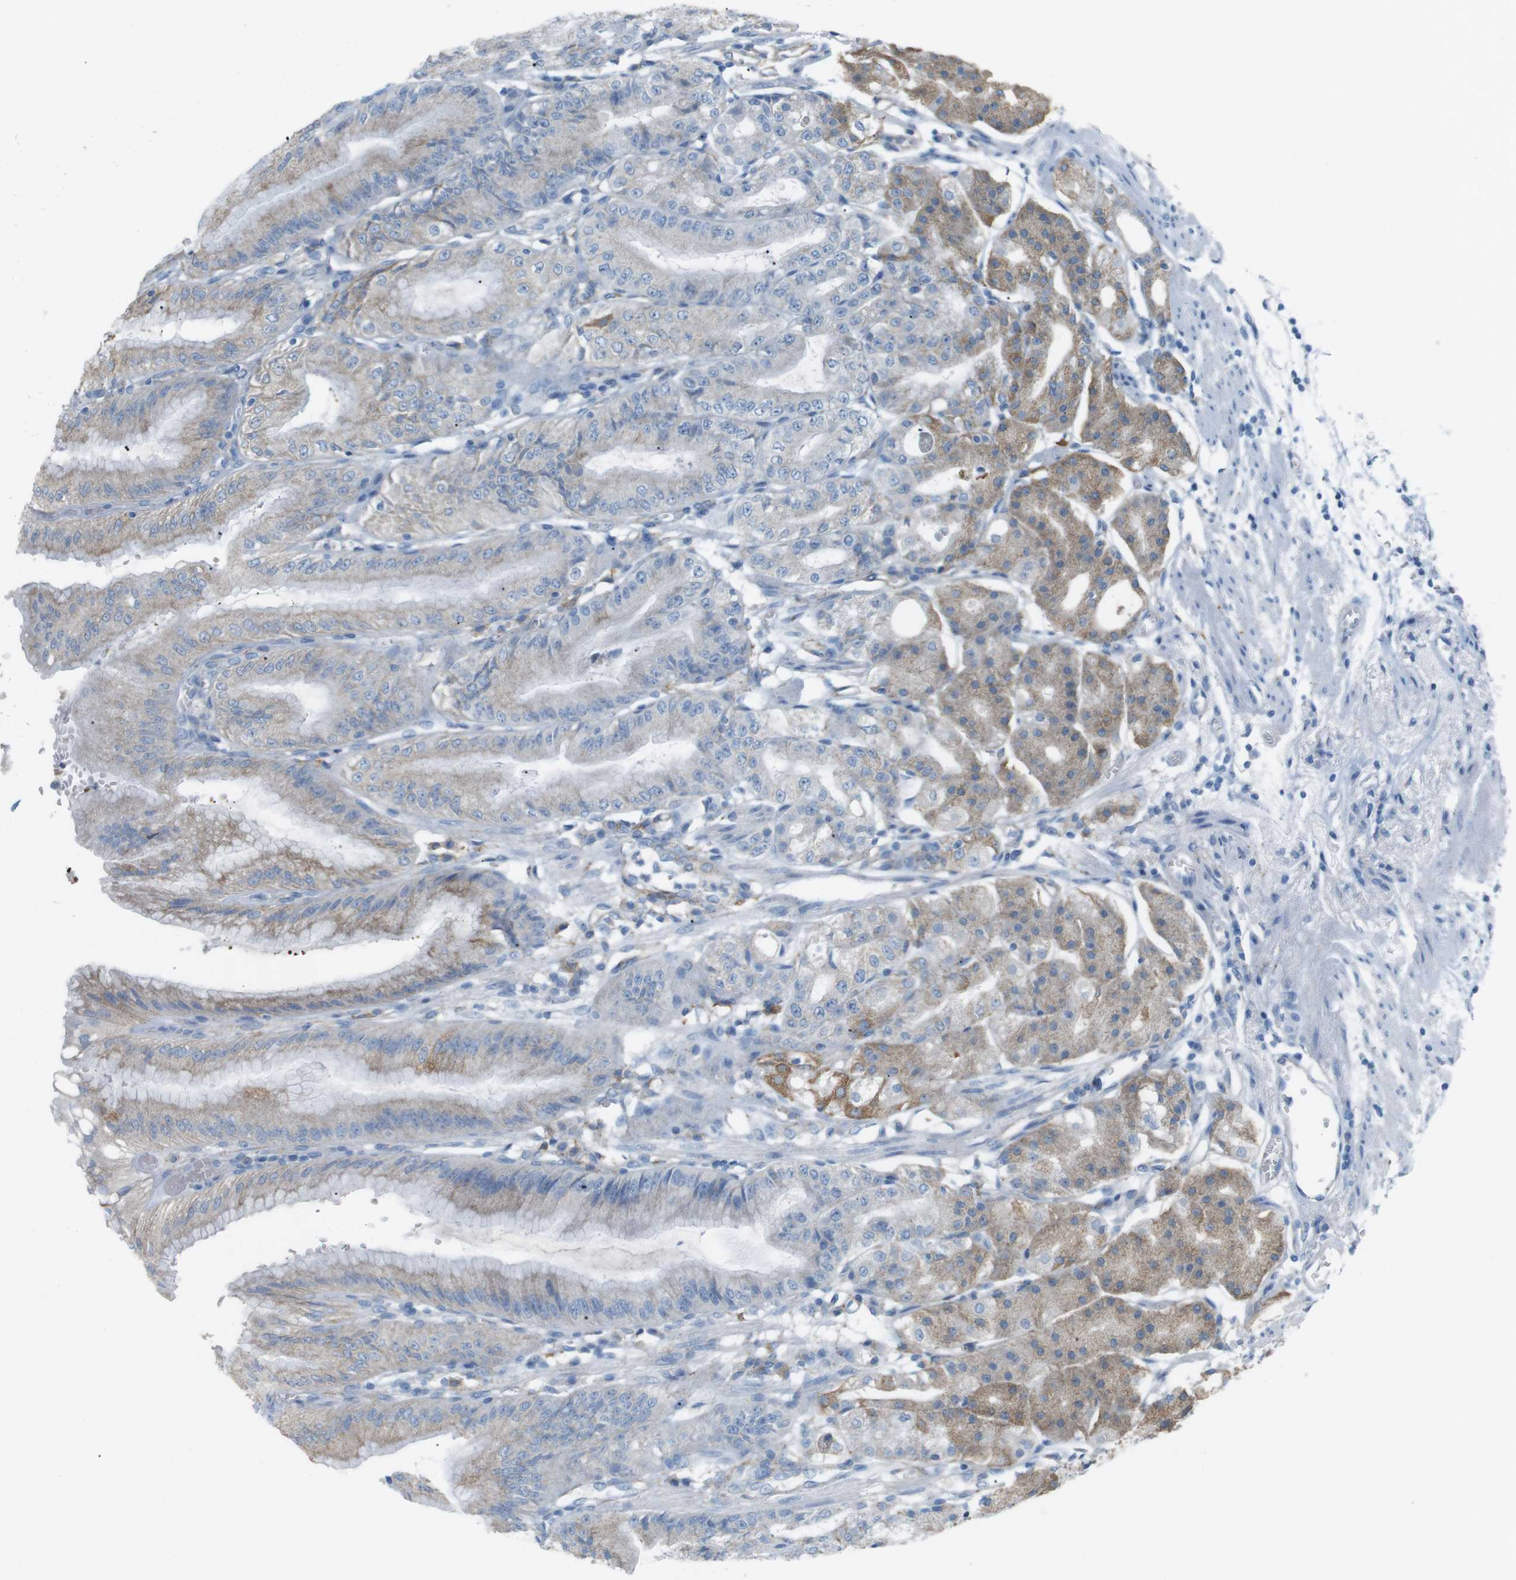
{"staining": {"intensity": "moderate", "quantity": "25%-75%", "location": "cytoplasmic/membranous"}, "tissue": "stomach", "cell_type": "Glandular cells", "image_type": "normal", "snomed": [{"axis": "morphology", "description": "Normal tissue, NOS"}, {"axis": "topography", "description": "Stomach, lower"}], "caption": "High-magnification brightfield microscopy of normal stomach stained with DAB (3,3'-diaminobenzidine) (brown) and counterstained with hematoxylin (blue). glandular cells exhibit moderate cytoplasmic/membranous positivity is present in about25%-75% of cells.", "gene": "VAMP1", "patient": {"sex": "male", "age": 71}}